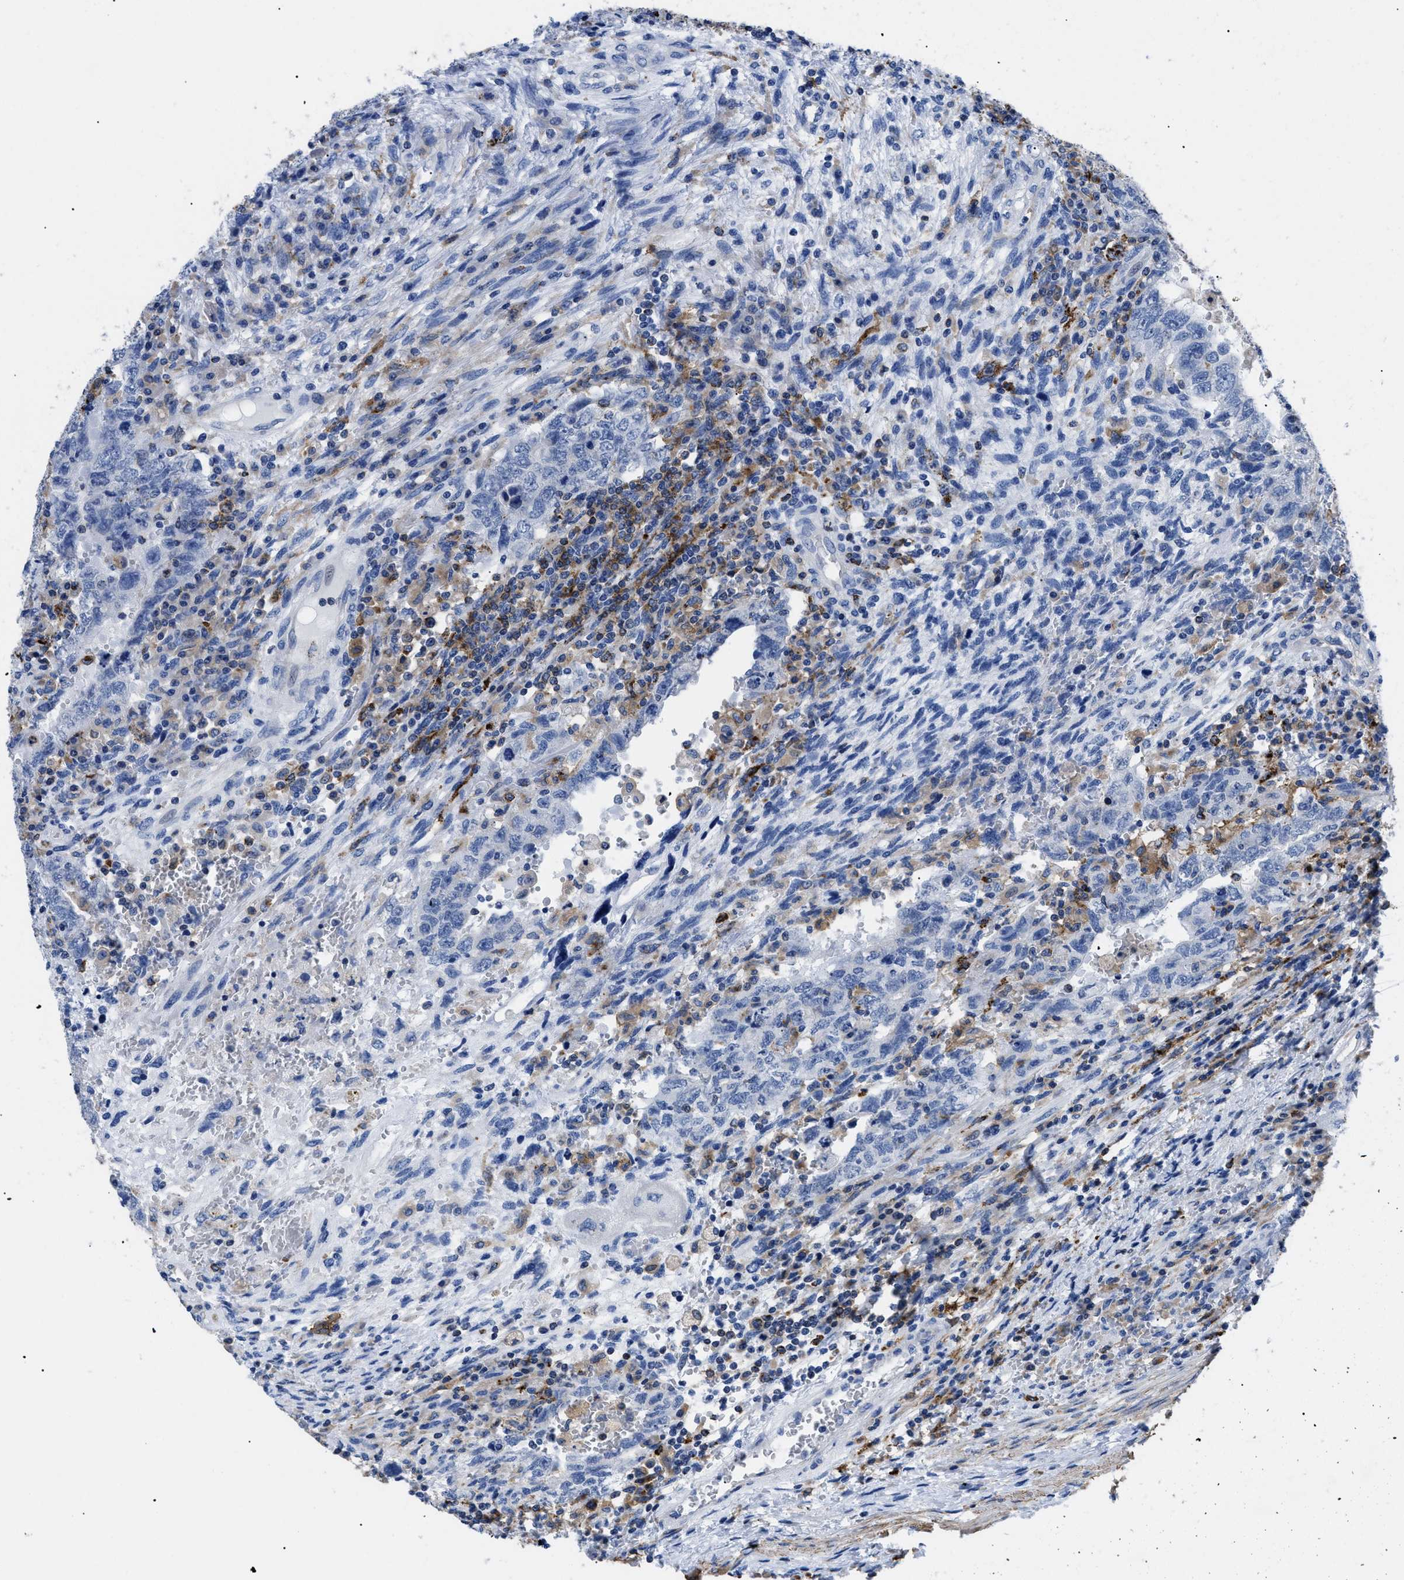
{"staining": {"intensity": "negative", "quantity": "none", "location": "none"}, "tissue": "testis cancer", "cell_type": "Tumor cells", "image_type": "cancer", "snomed": [{"axis": "morphology", "description": "Carcinoma, Embryonal, NOS"}, {"axis": "topography", "description": "Testis"}], "caption": "This is an immunohistochemistry histopathology image of human testis embryonal carcinoma. There is no positivity in tumor cells.", "gene": "HLA-DPA1", "patient": {"sex": "male", "age": 26}}